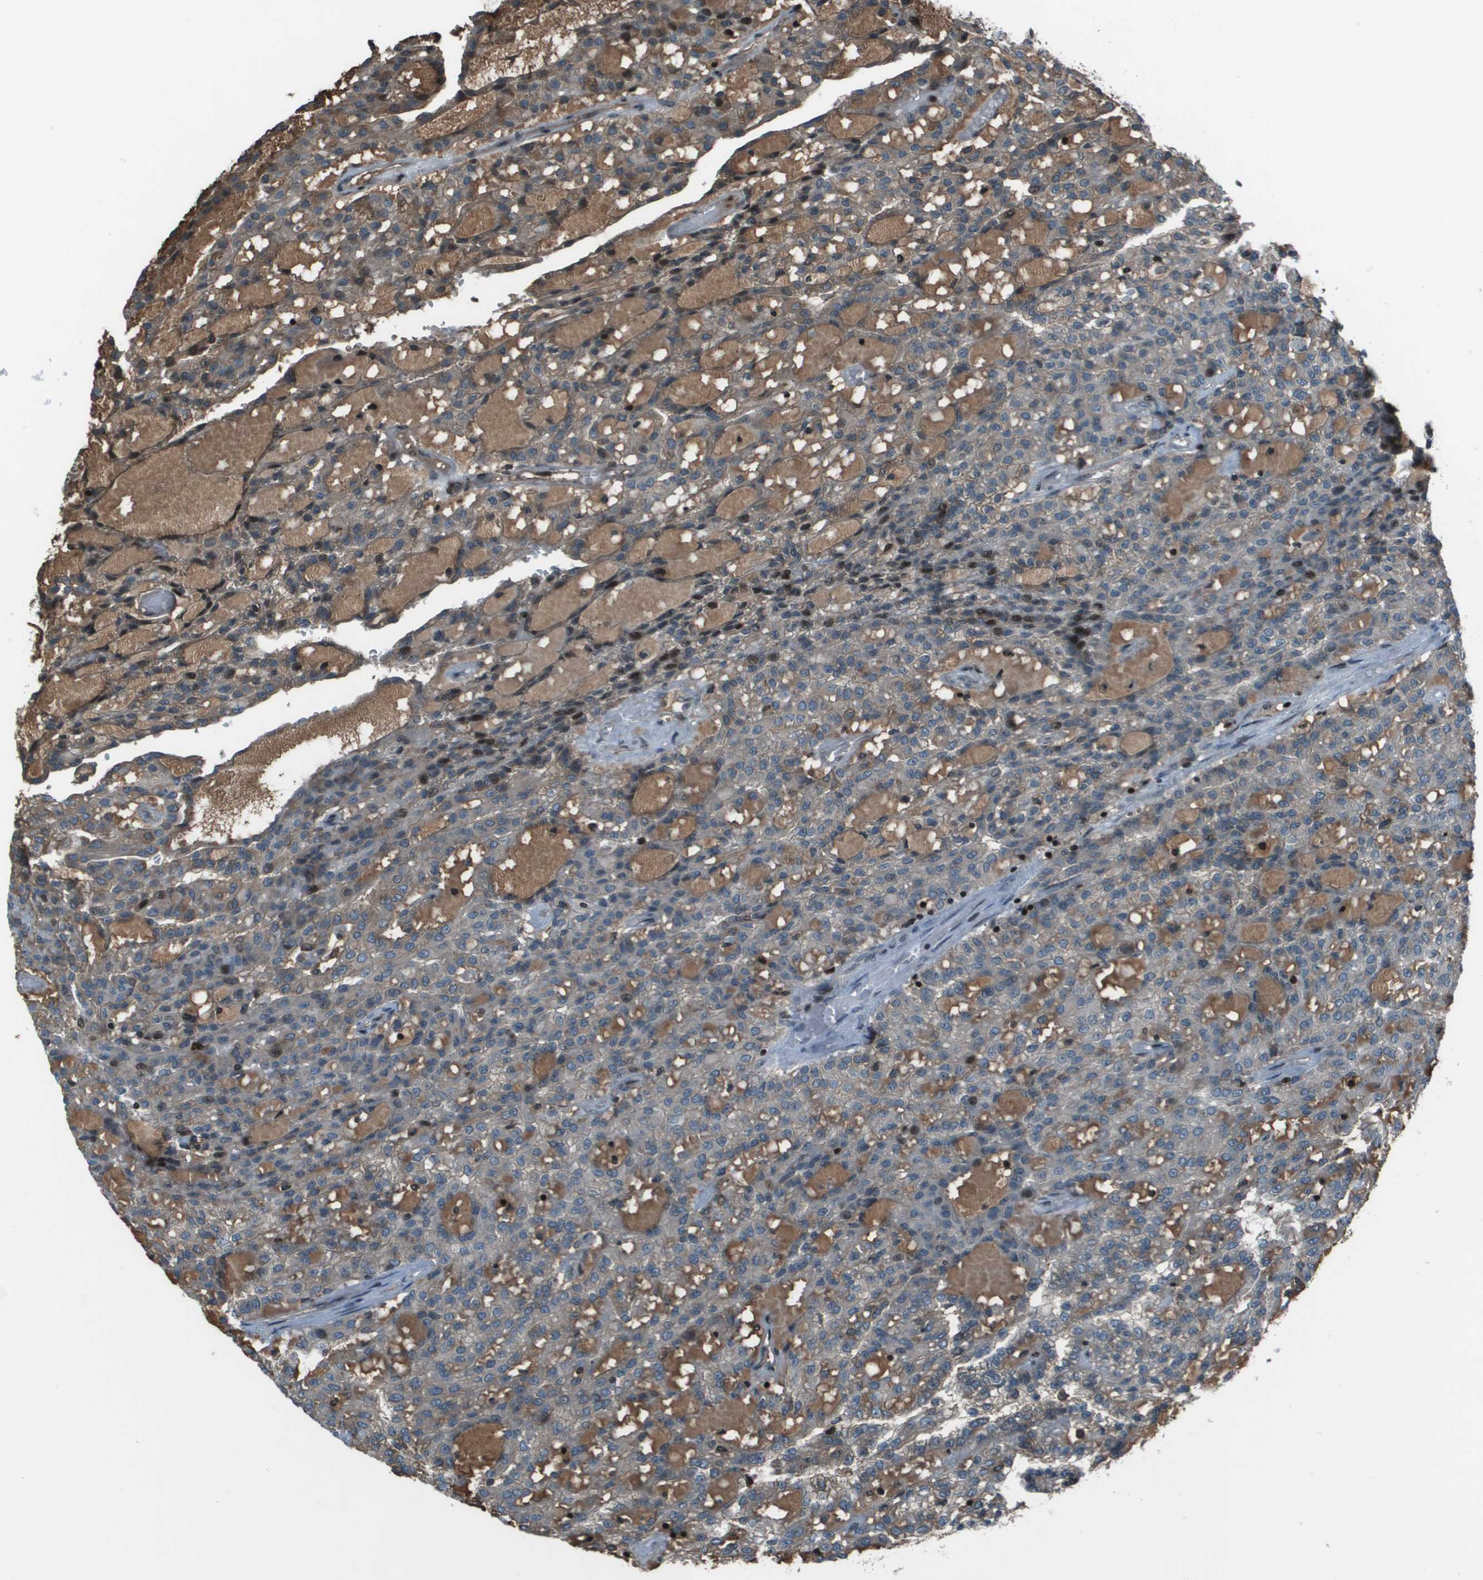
{"staining": {"intensity": "weak", "quantity": "<25%", "location": "cytoplasmic/membranous"}, "tissue": "renal cancer", "cell_type": "Tumor cells", "image_type": "cancer", "snomed": [{"axis": "morphology", "description": "Adenocarcinoma, NOS"}, {"axis": "topography", "description": "Kidney"}], "caption": "This is a histopathology image of immunohistochemistry (IHC) staining of adenocarcinoma (renal), which shows no positivity in tumor cells.", "gene": "CXCL12", "patient": {"sex": "male", "age": 63}}